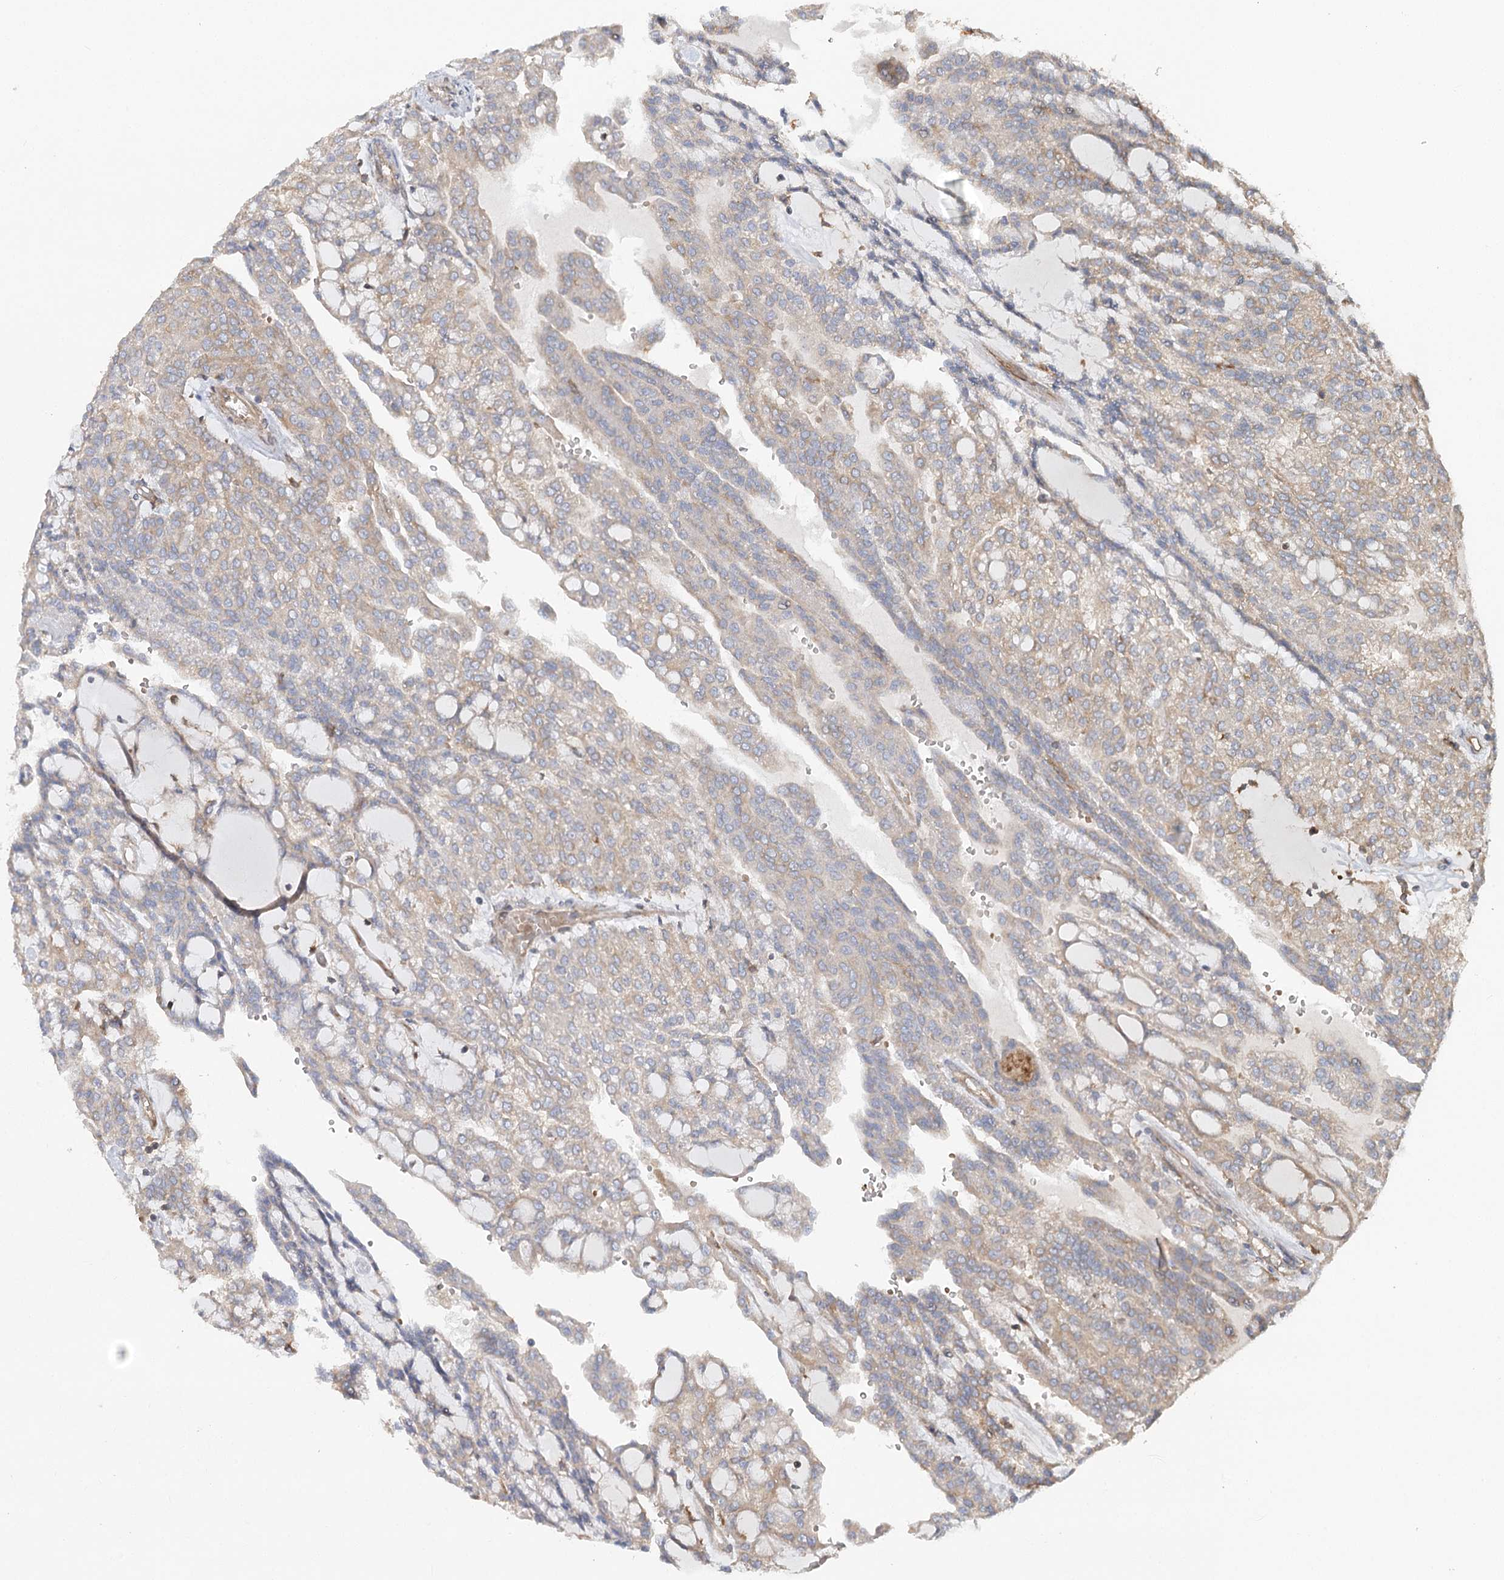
{"staining": {"intensity": "weak", "quantity": "25%-75%", "location": "cytoplasmic/membranous"}, "tissue": "renal cancer", "cell_type": "Tumor cells", "image_type": "cancer", "snomed": [{"axis": "morphology", "description": "Adenocarcinoma, NOS"}, {"axis": "topography", "description": "Kidney"}], "caption": "The micrograph shows immunohistochemical staining of adenocarcinoma (renal). There is weak cytoplasmic/membranous expression is present in approximately 25%-75% of tumor cells.", "gene": "PAIP2", "patient": {"sex": "male", "age": 63}}